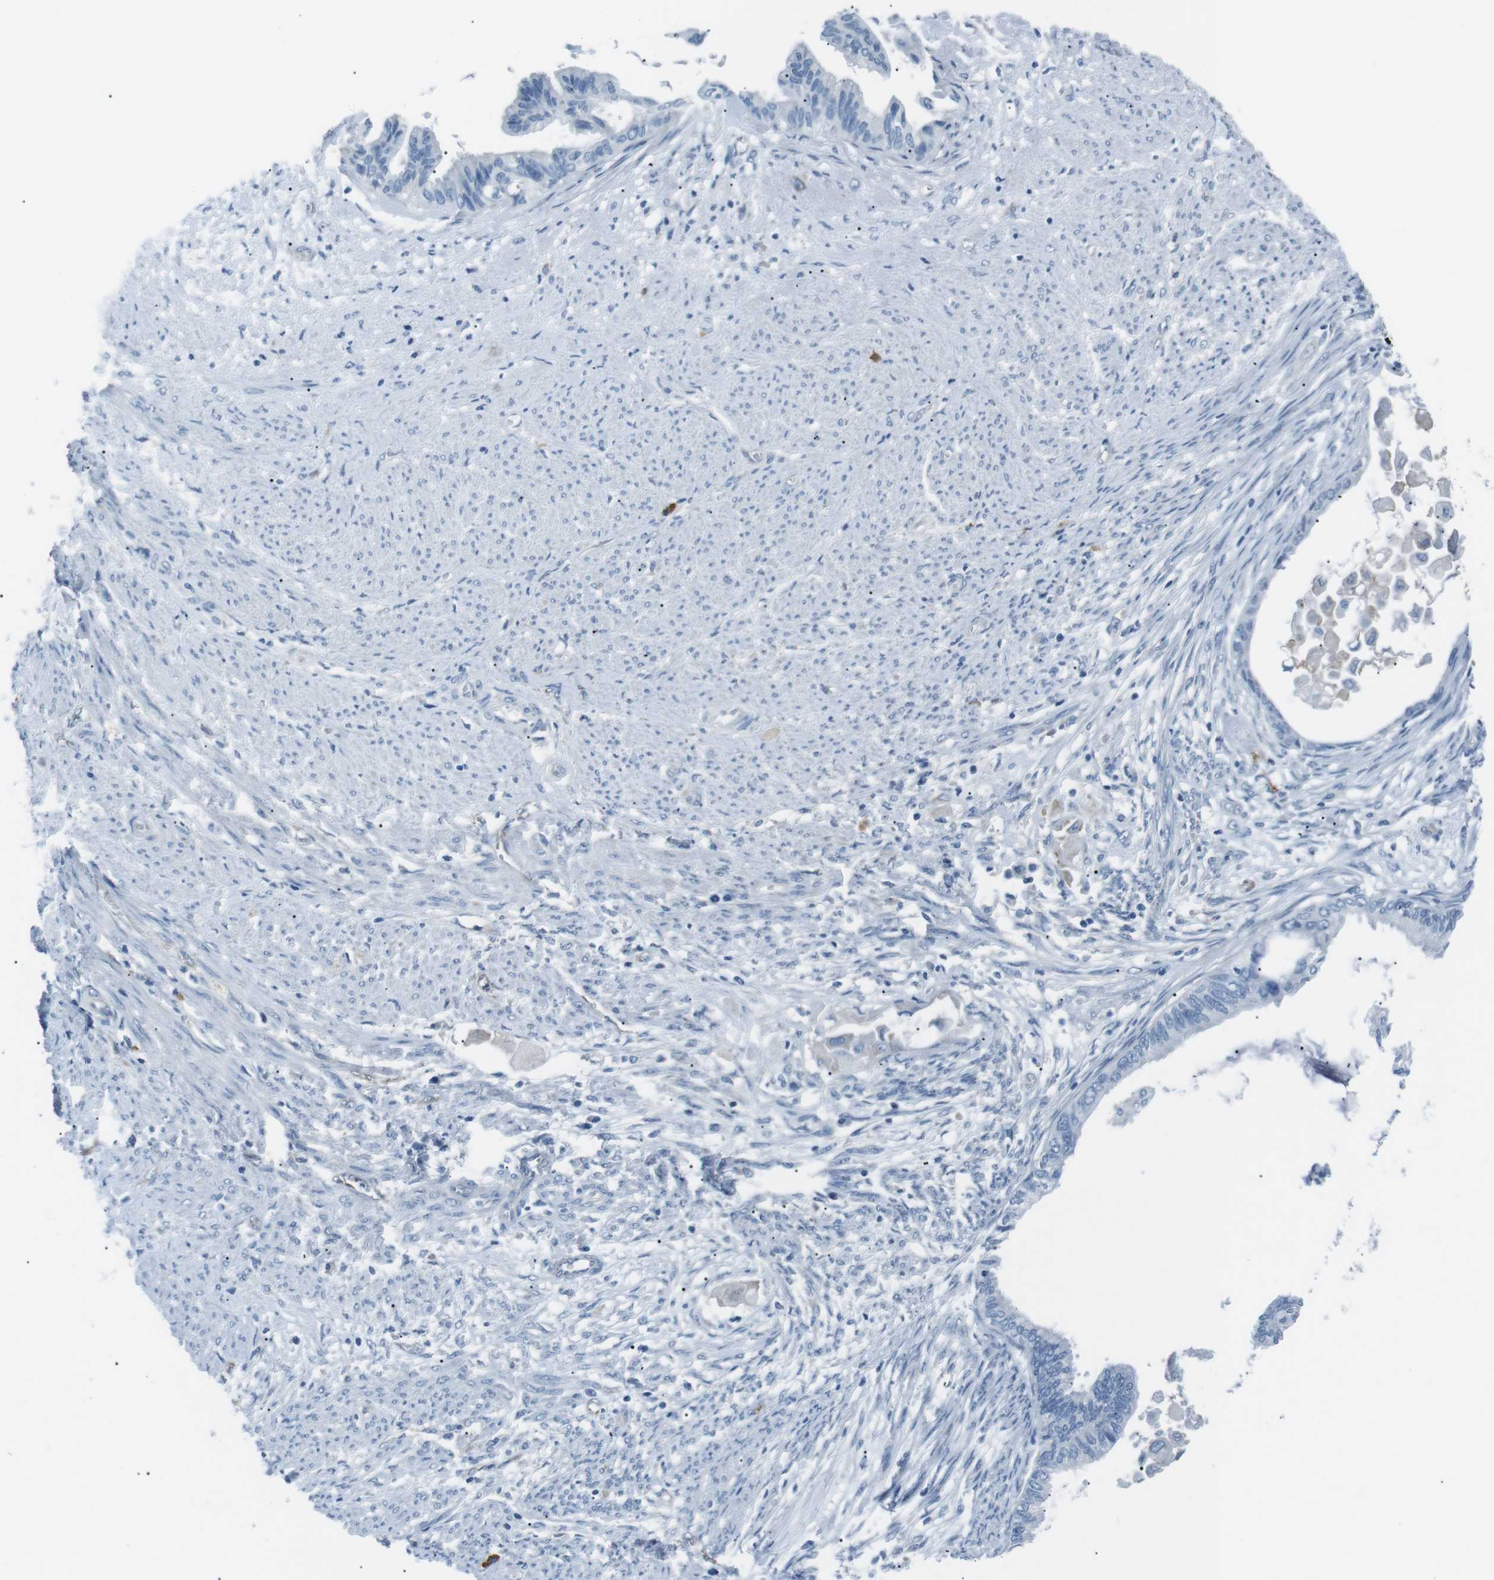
{"staining": {"intensity": "negative", "quantity": "none", "location": "none"}, "tissue": "cervical cancer", "cell_type": "Tumor cells", "image_type": "cancer", "snomed": [{"axis": "morphology", "description": "Normal tissue, NOS"}, {"axis": "morphology", "description": "Adenocarcinoma, NOS"}, {"axis": "topography", "description": "Cervix"}, {"axis": "topography", "description": "Endometrium"}], "caption": "Image shows no protein staining in tumor cells of cervical cancer (adenocarcinoma) tissue.", "gene": "CSF2RA", "patient": {"sex": "female", "age": 86}}